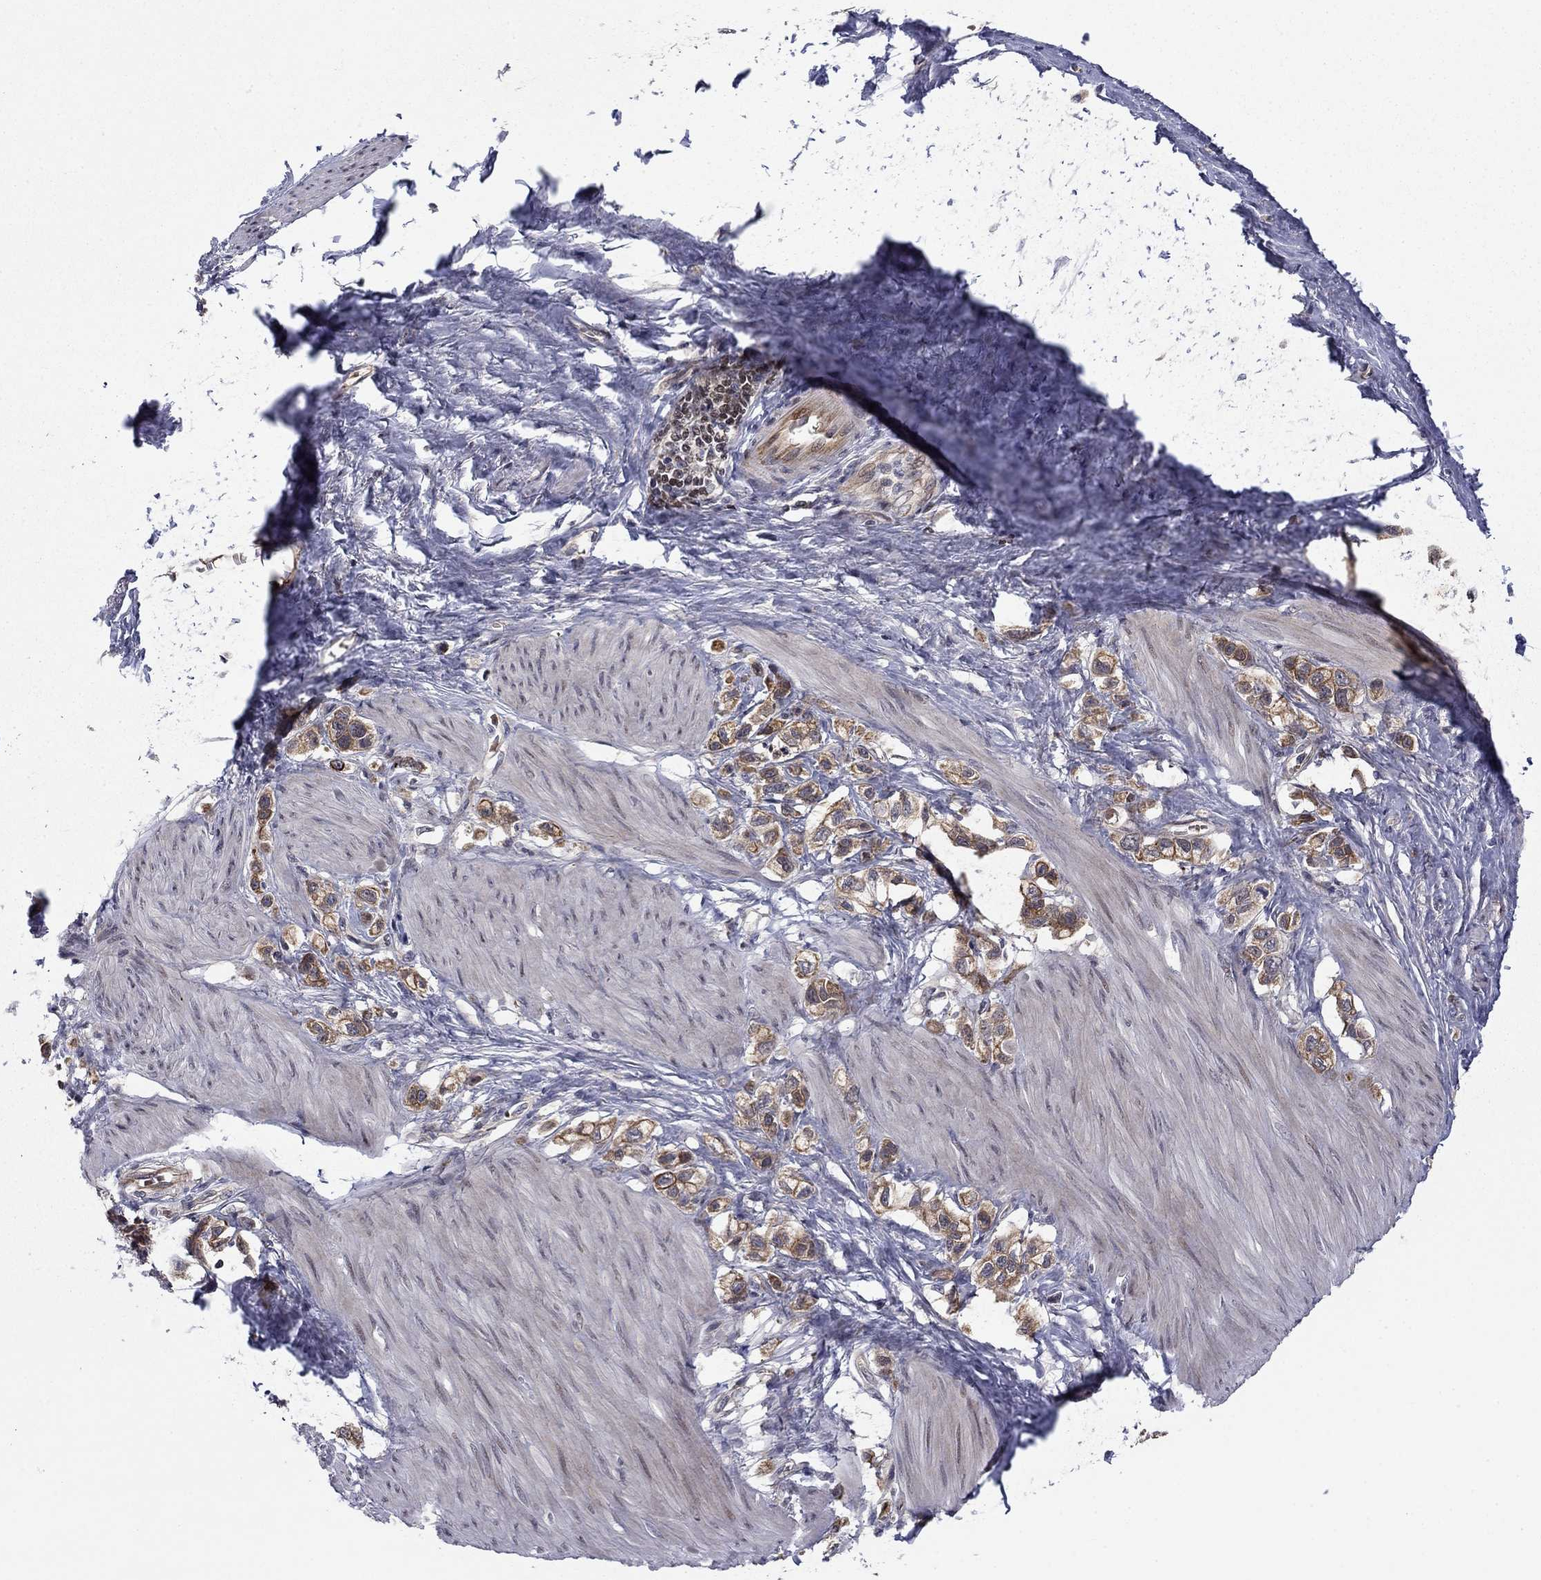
{"staining": {"intensity": "moderate", "quantity": "25%-75%", "location": "cytoplasmic/membranous"}, "tissue": "stomach cancer", "cell_type": "Tumor cells", "image_type": "cancer", "snomed": [{"axis": "morphology", "description": "Normal tissue, NOS"}, {"axis": "morphology", "description": "Adenocarcinoma, NOS"}, {"axis": "morphology", "description": "Adenocarcinoma, High grade"}, {"axis": "topography", "description": "Stomach, upper"}, {"axis": "topography", "description": "Stomach"}], "caption": "Tumor cells demonstrate medium levels of moderate cytoplasmic/membranous expression in approximately 25%-75% of cells in stomach cancer.", "gene": "BCL11A", "patient": {"sex": "female", "age": 65}}